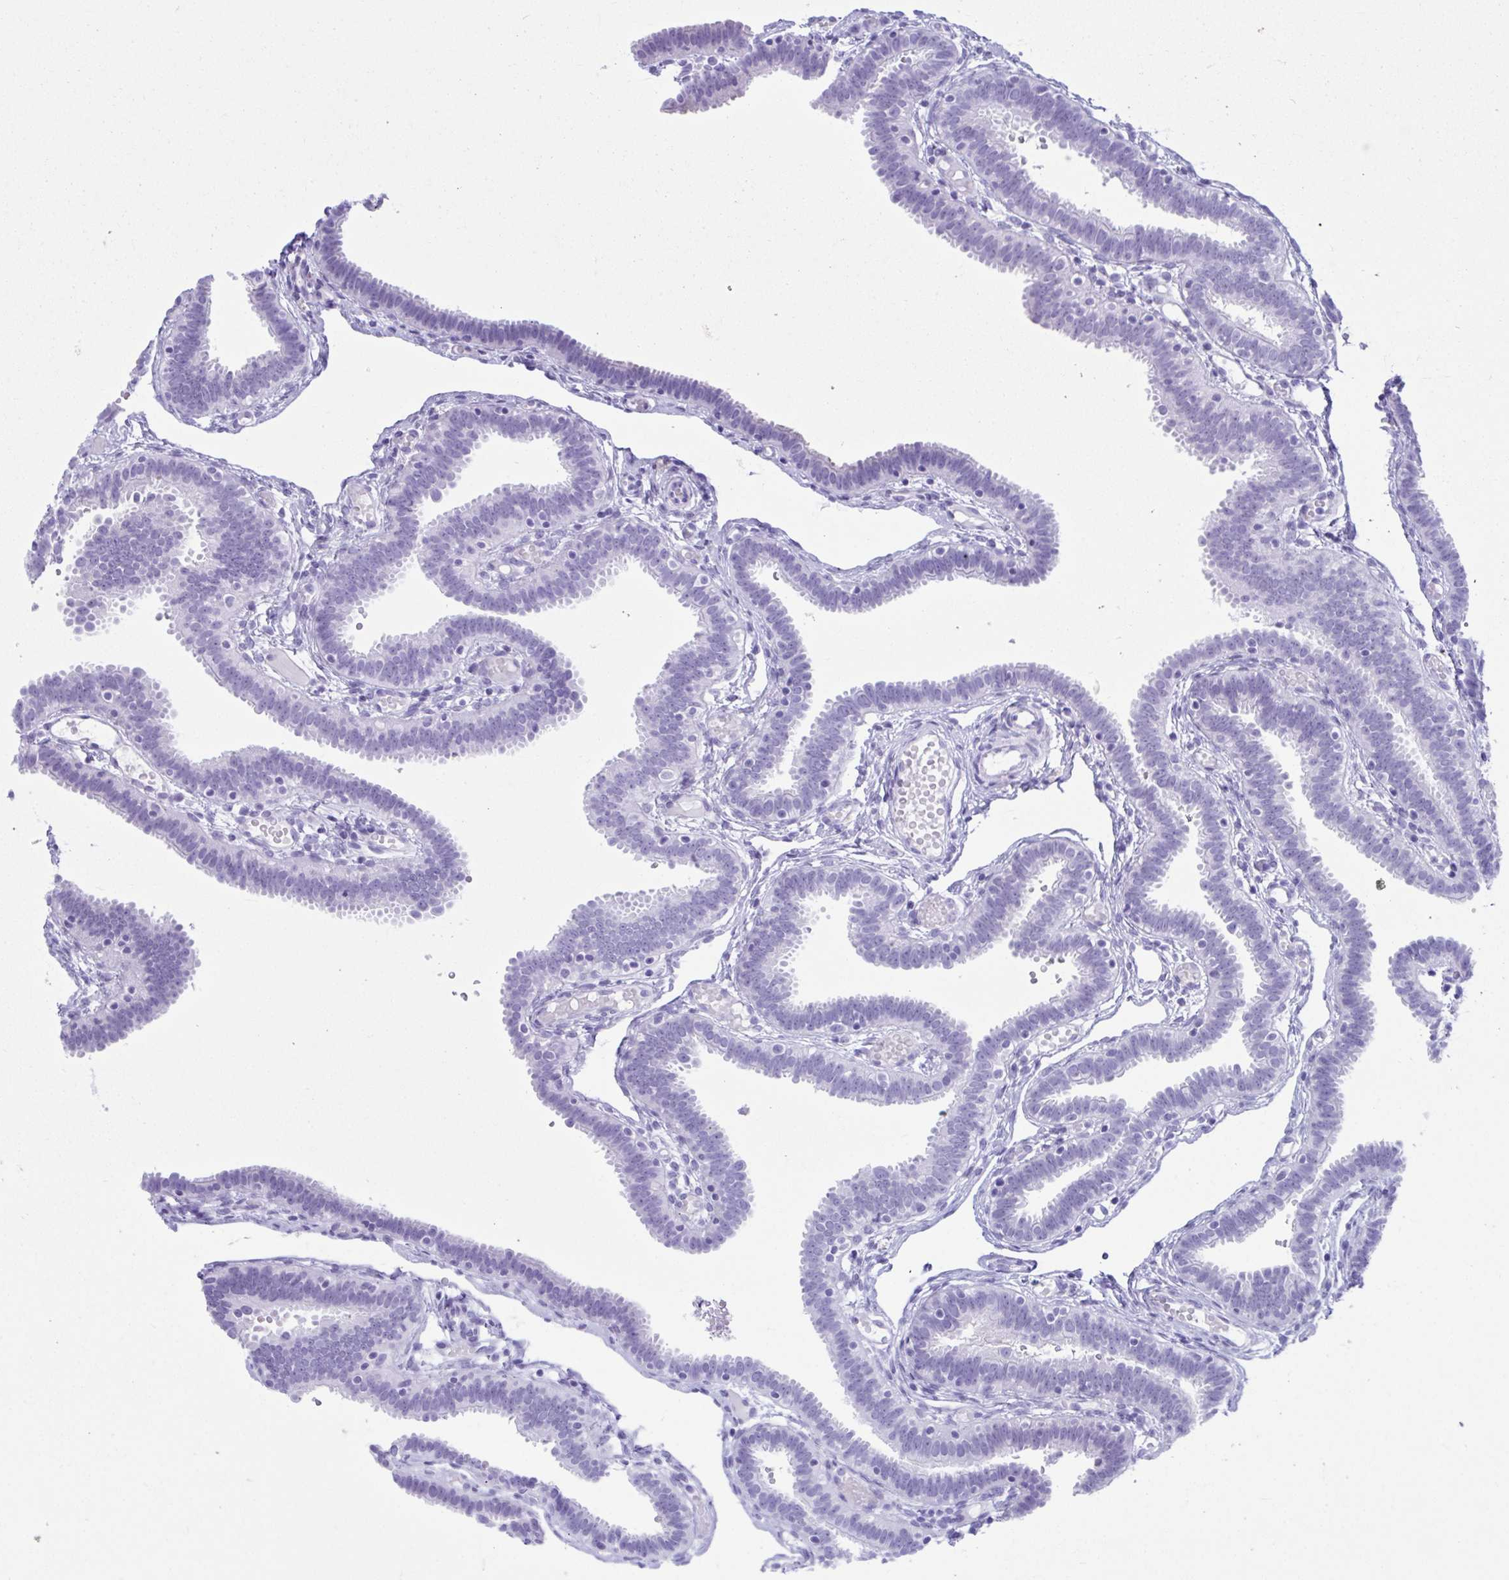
{"staining": {"intensity": "negative", "quantity": "none", "location": "none"}, "tissue": "fallopian tube", "cell_type": "Glandular cells", "image_type": "normal", "snomed": [{"axis": "morphology", "description": "Normal tissue, NOS"}, {"axis": "topography", "description": "Fallopian tube"}], "caption": "Immunohistochemical staining of unremarkable fallopian tube reveals no significant positivity in glandular cells. (DAB (3,3'-diaminobenzidine) immunohistochemistry (IHC), high magnification).", "gene": "PSCA", "patient": {"sex": "female", "age": 37}}